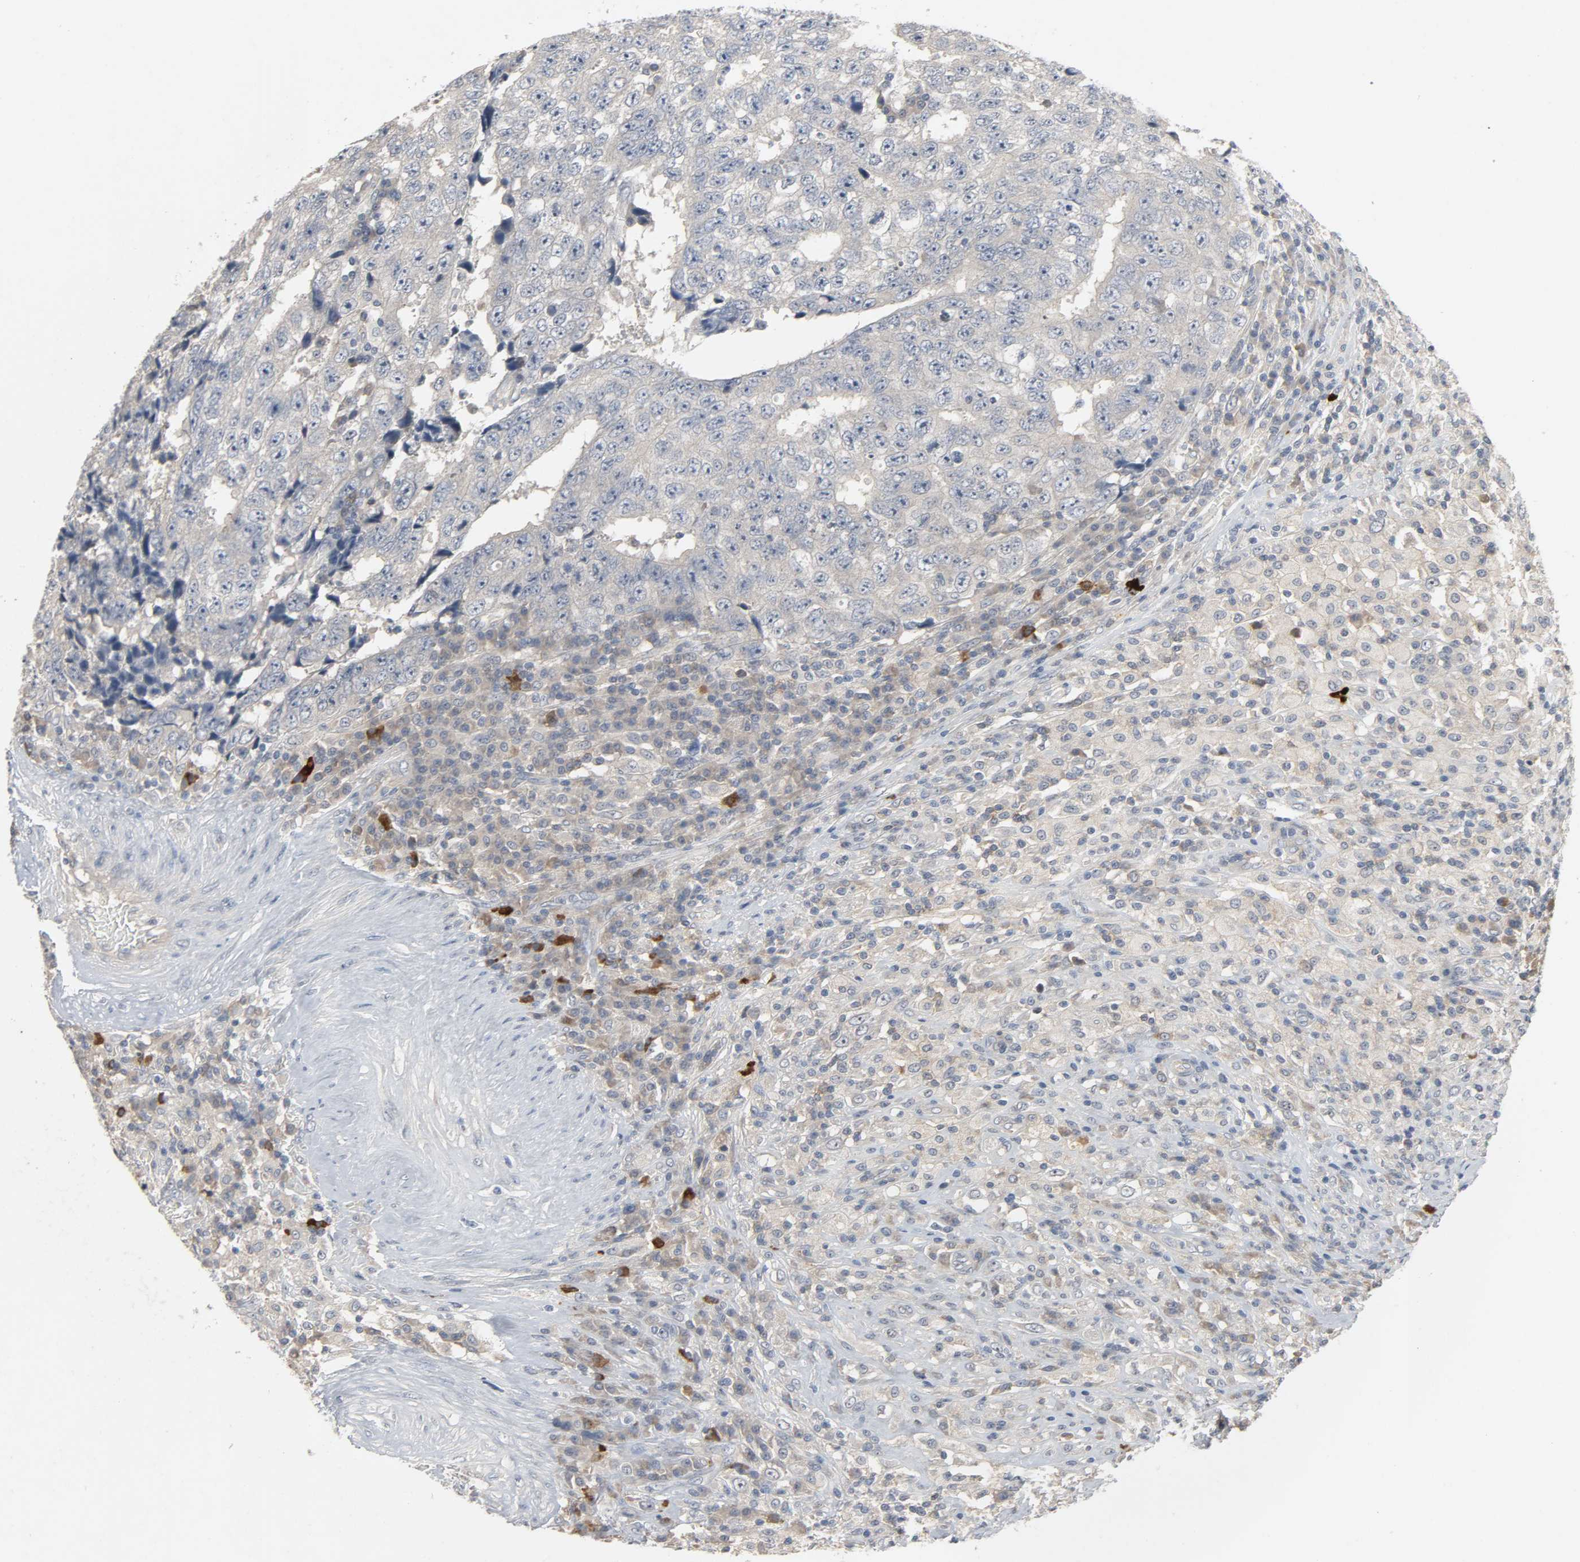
{"staining": {"intensity": "negative", "quantity": "none", "location": "none"}, "tissue": "testis cancer", "cell_type": "Tumor cells", "image_type": "cancer", "snomed": [{"axis": "morphology", "description": "Necrosis, NOS"}, {"axis": "morphology", "description": "Carcinoma, Embryonal, NOS"}, {"axis": "topography", "description": "Testis"}], "caption": "High magnification brightfield microscopy of embryonal carcinoma (testis) stained with DAB (3,3'-diaminobenzidine) (brown) and counterstained with hematoxylin (blue): tumor cells show no significant staining.", "gene": "CD4", "patient": {"sex": "male", "age": 19}}